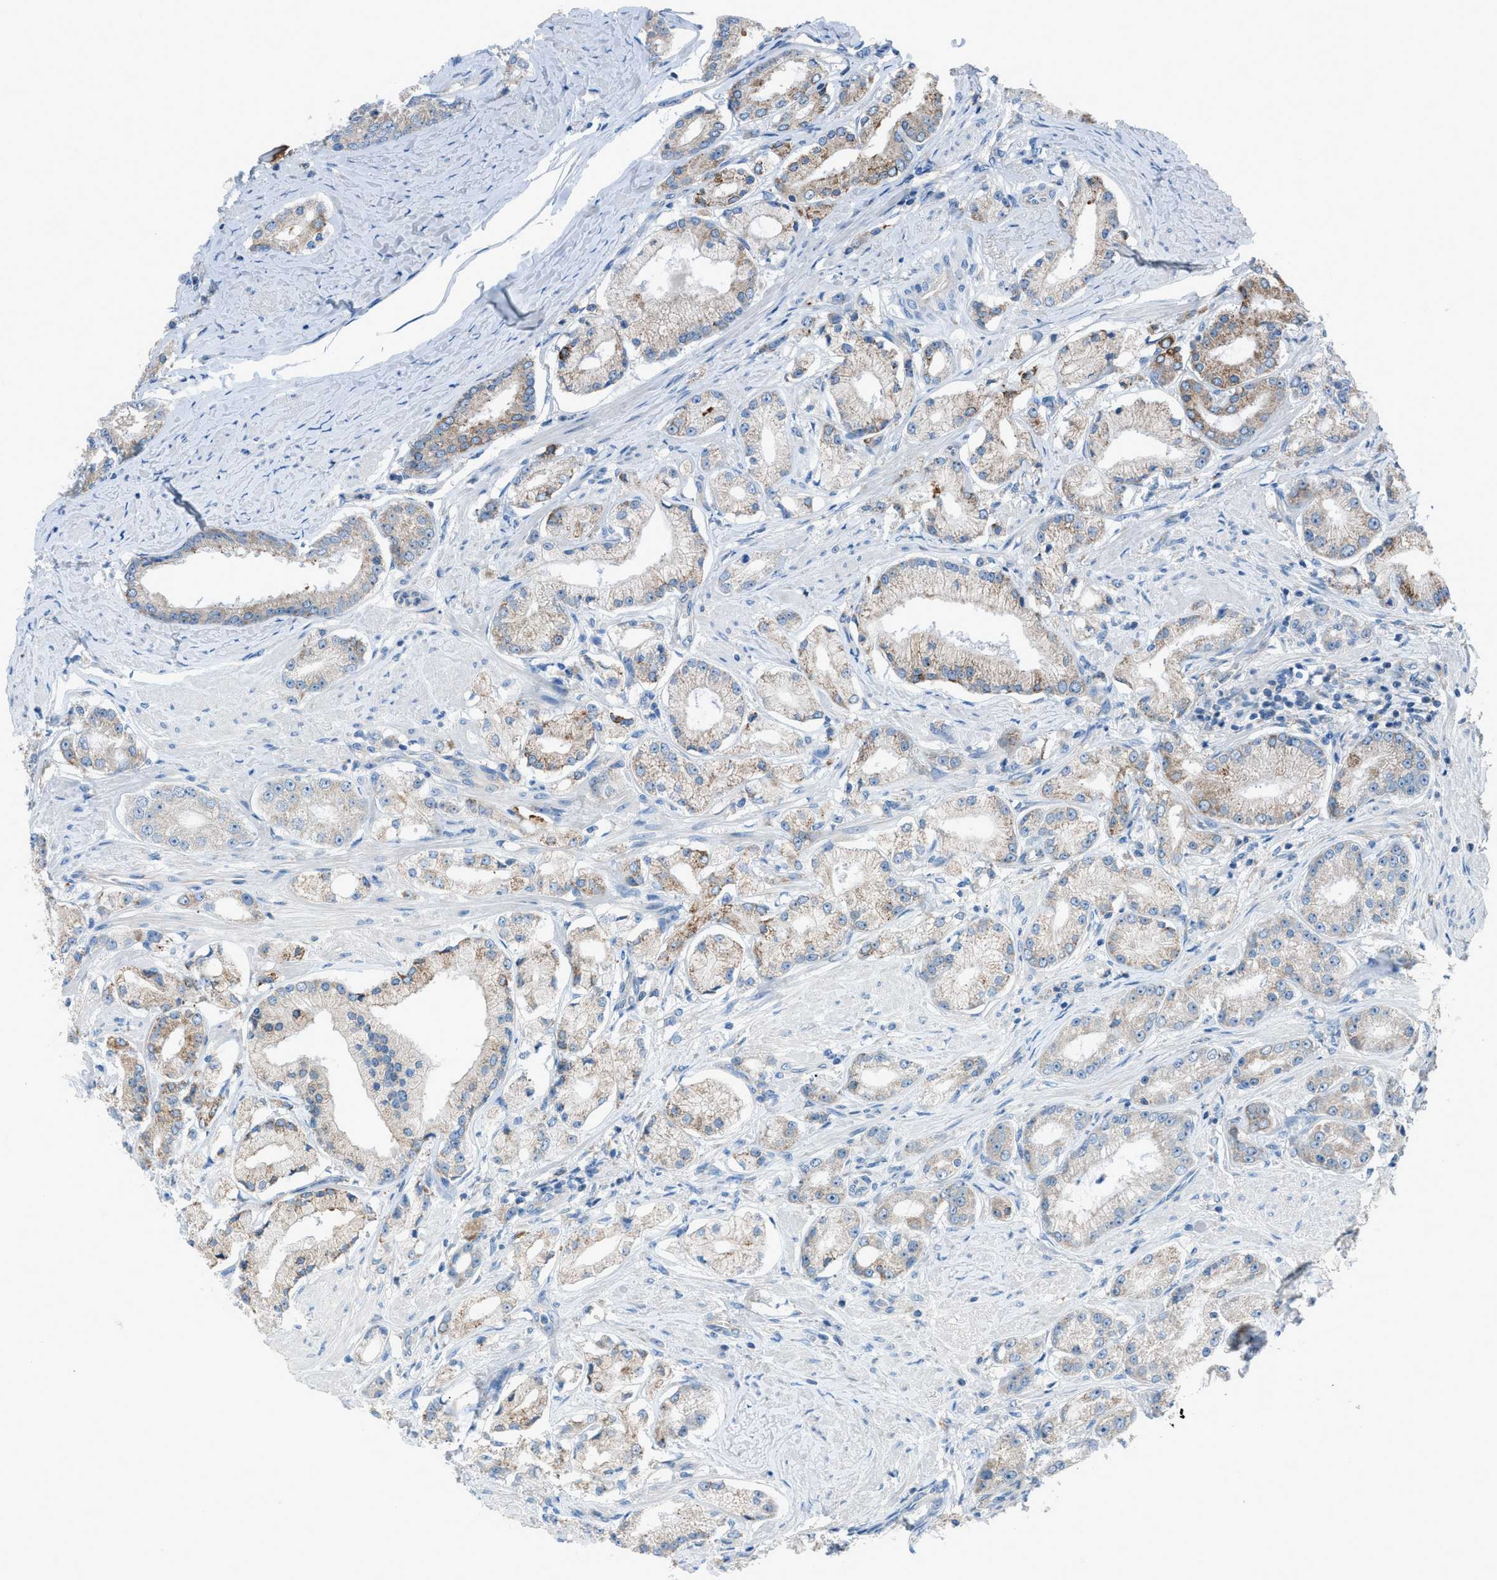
{"staining": {"intensity": "moderate", "quantity": "<25%", "location": "cytoplasmic/membranous"}, "tissue": "prostate cancer", "cell_type": "Tumor cells", "image_type": "cancer", "snomed": [{"axis": "morphology", "description": "Adenocarcinoma, Low grade"}, {"axis": "topography", "description": "Prostate"}], "caption": "Adenocarcinoma (low-grade) (prostate) stained with a brown dye displays moderate cytoplasmic/membranous positive positivity in about <25% of tumor cells.", "gene": "HEG1", "patient": {"sex": "male", "age": 63}}